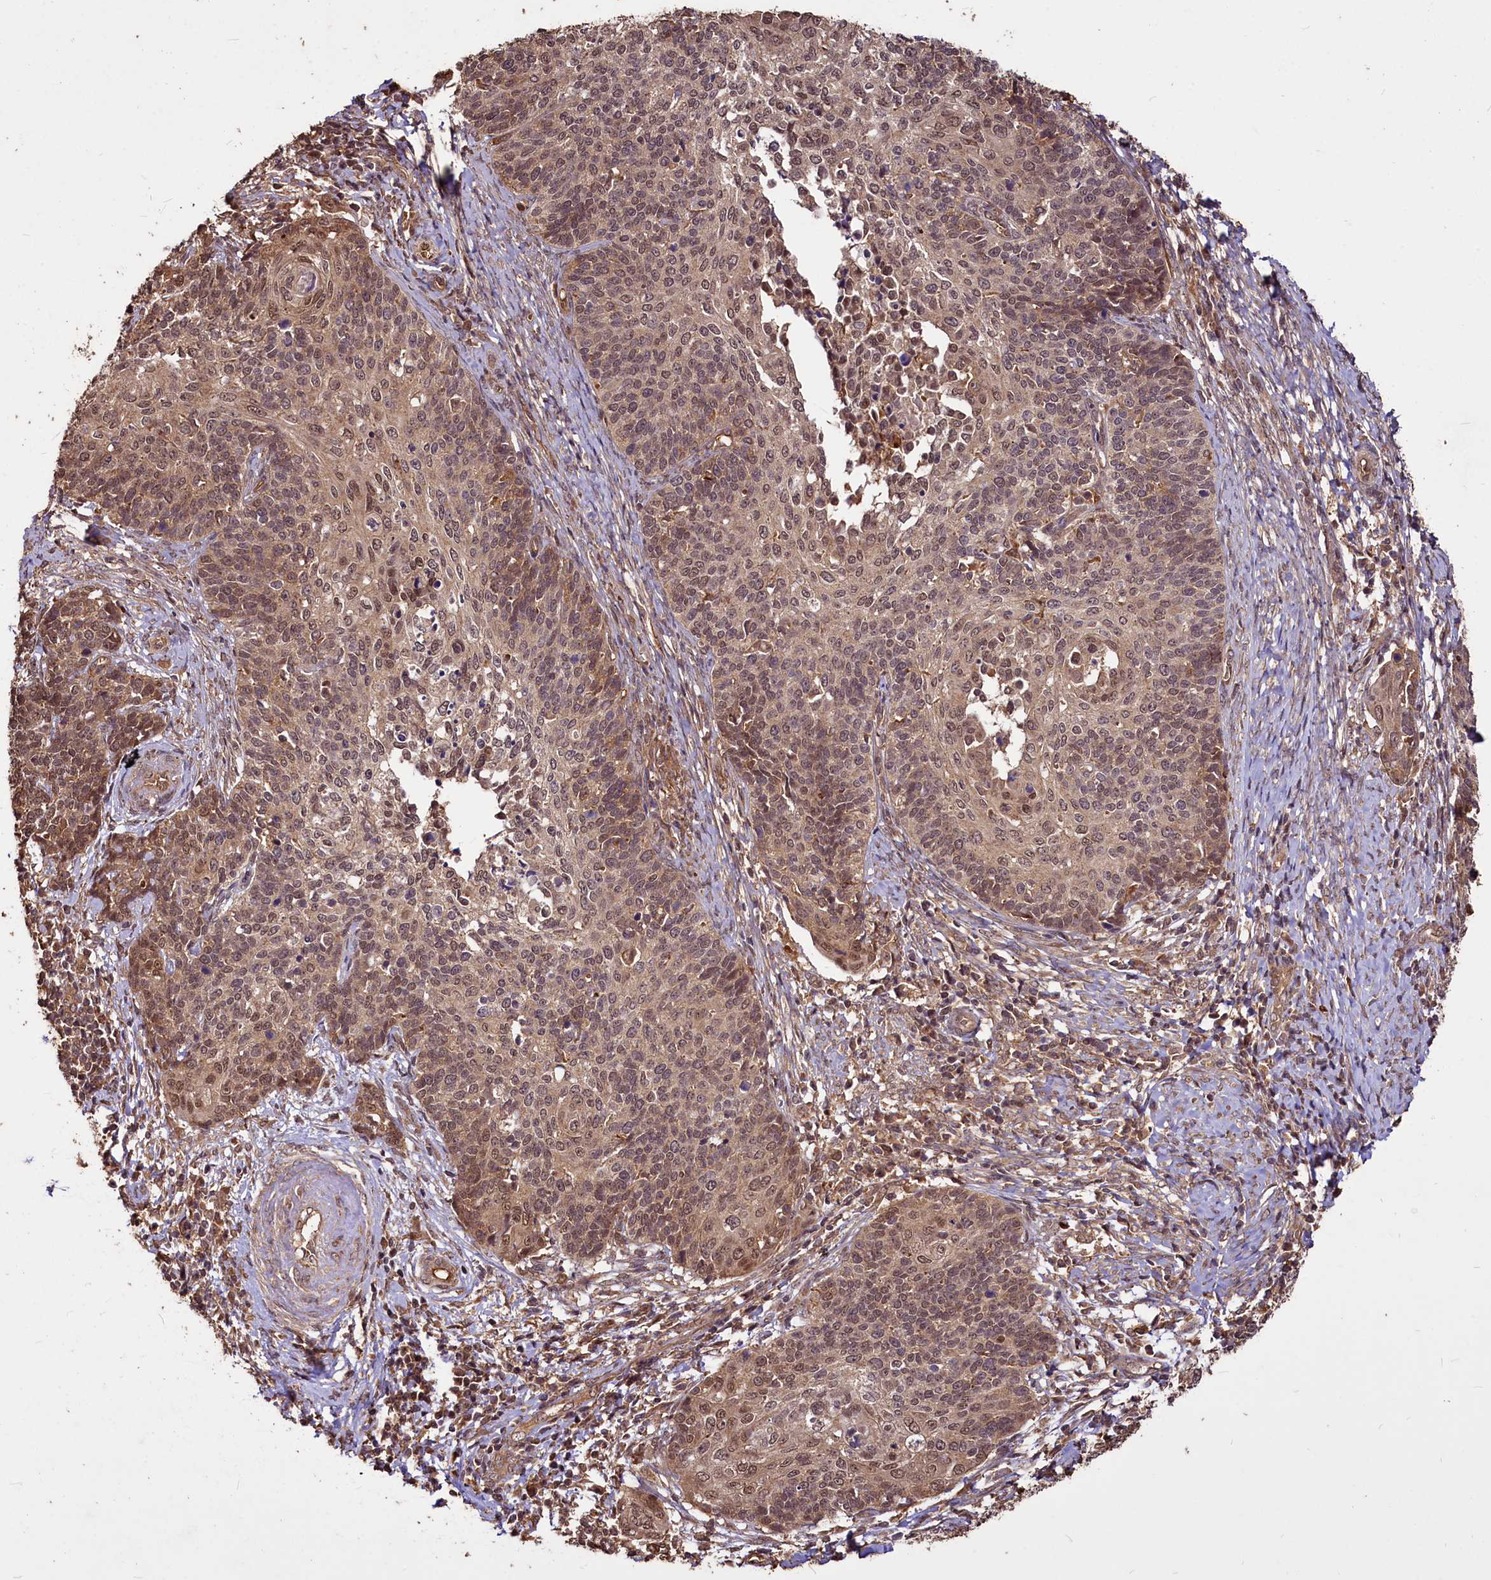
{"staining": {"intensity": "moderate", "quantity": ">75%", "location": "cytoplasmic/membranous,nuclear"}, "tissue": "cervical cancer", "cell_type": "Tumor cells", "image_type": "cancer", "snomed": [{"axis": "morphology", "description": "Squamous cell carcinoma, NOS"}, {"axis": "topography", "description": "Cervix"}], "caption": "Cervical squamous cell carcinoma stained with DAB (3,3'-diaminobenzidine) immunohistochemistry exhibits medium levels of moderate cytoplasmic/membranous and nuclear positivity in approximately >75% of tumor cells. (Brightfield microscopy of DAB IHC at high magnification).", "gene": "VPS51", "patient": {"sex": "female", "age": 39}}